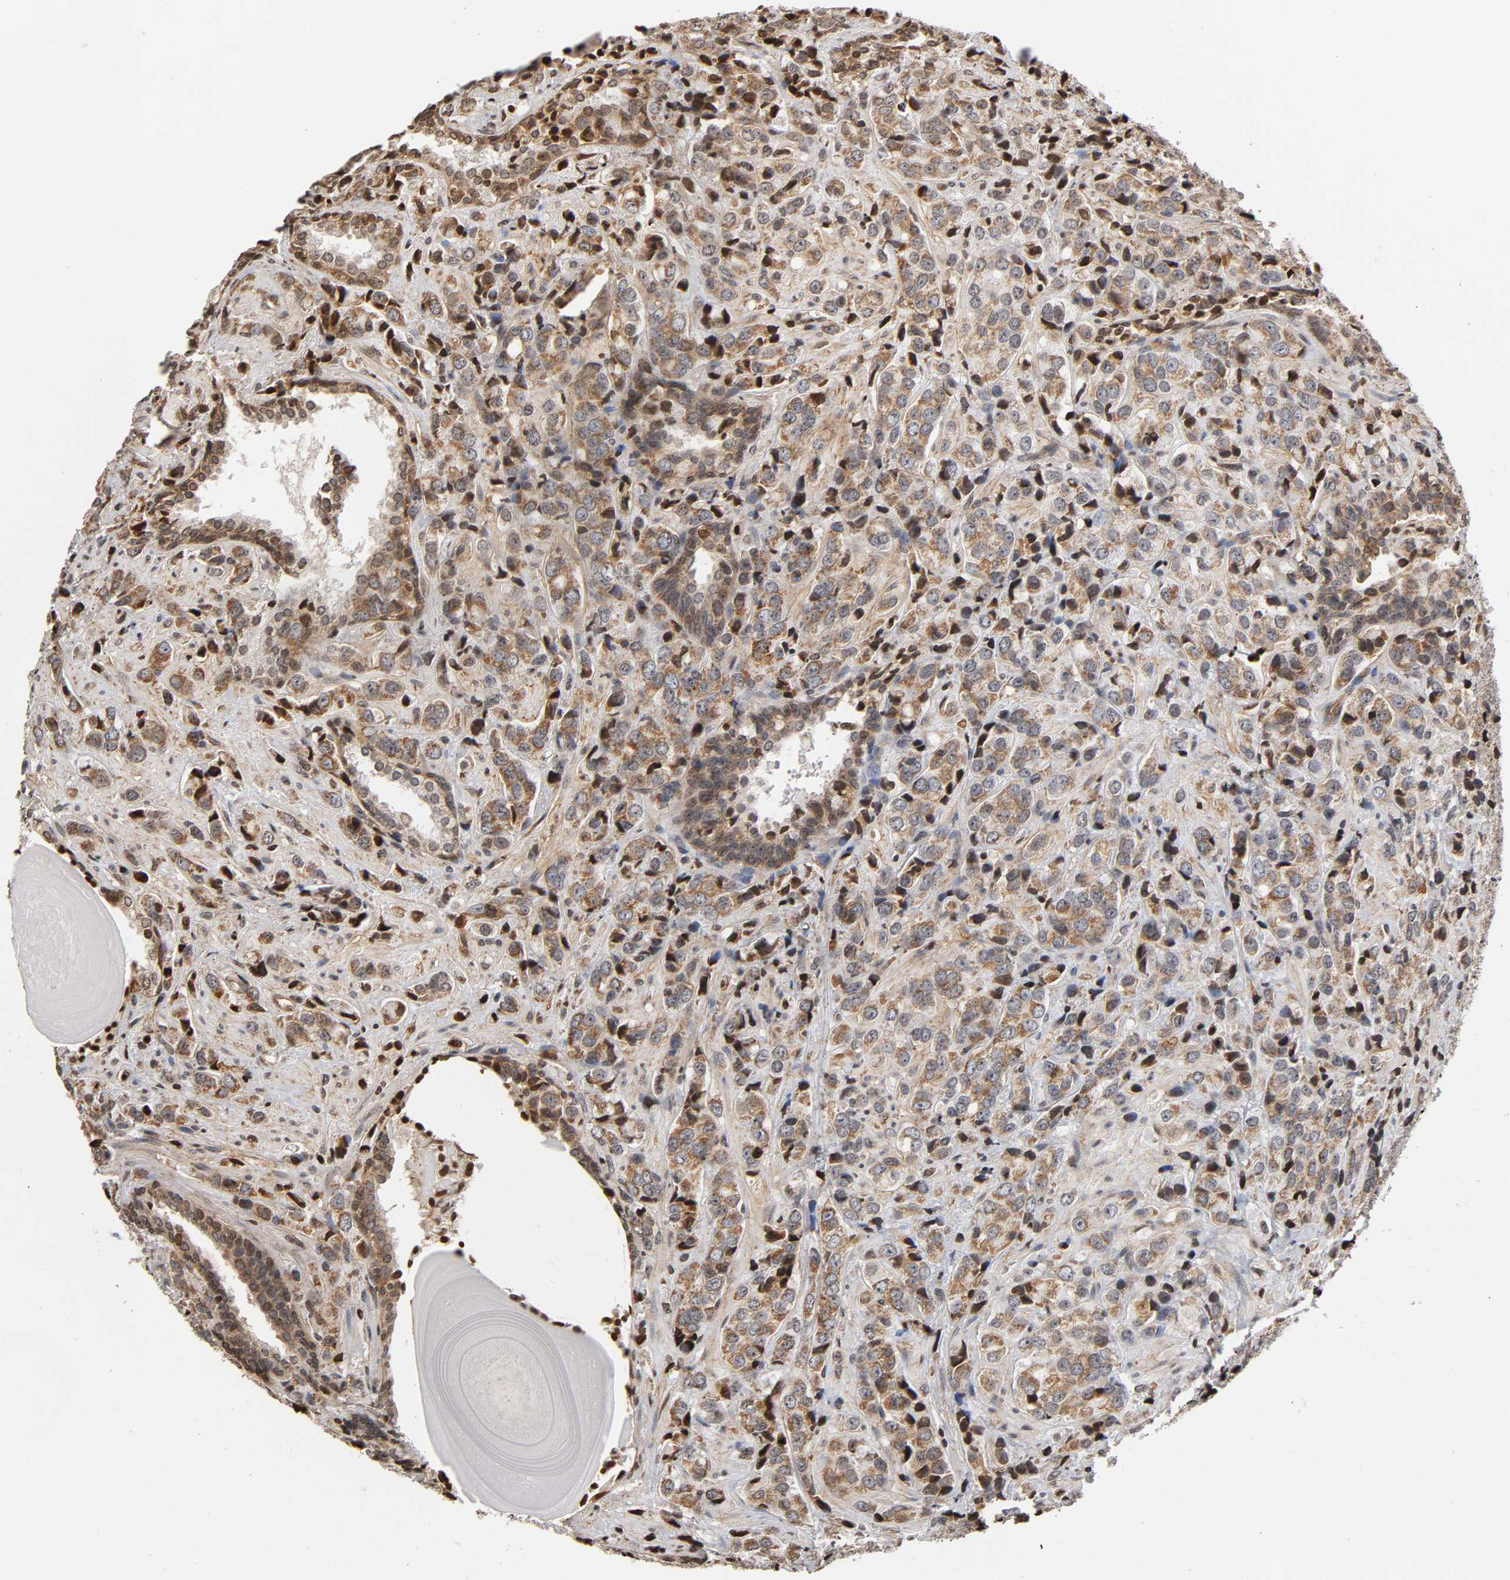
{"staining": {"intensity": "weak", "quantity": ">75%", "location": "cytoplasmic/membranous"}, "tissue": "prostate cancer", "cell_type": "Tumor cells", "image_type": "cancer", "snomed": [{"axis": "morphology", "description": "Adenocarcinoma, High grade"}, {"axis": "topography", "description": "Prostate"}], "caption": "Protein staining exhibits weak cytoplasmic/membranous staining in approximately >75% of tumor cells in prostate cancer.", "gene": "ITGAV", "patient": {"sex": "male", "age": 70}}